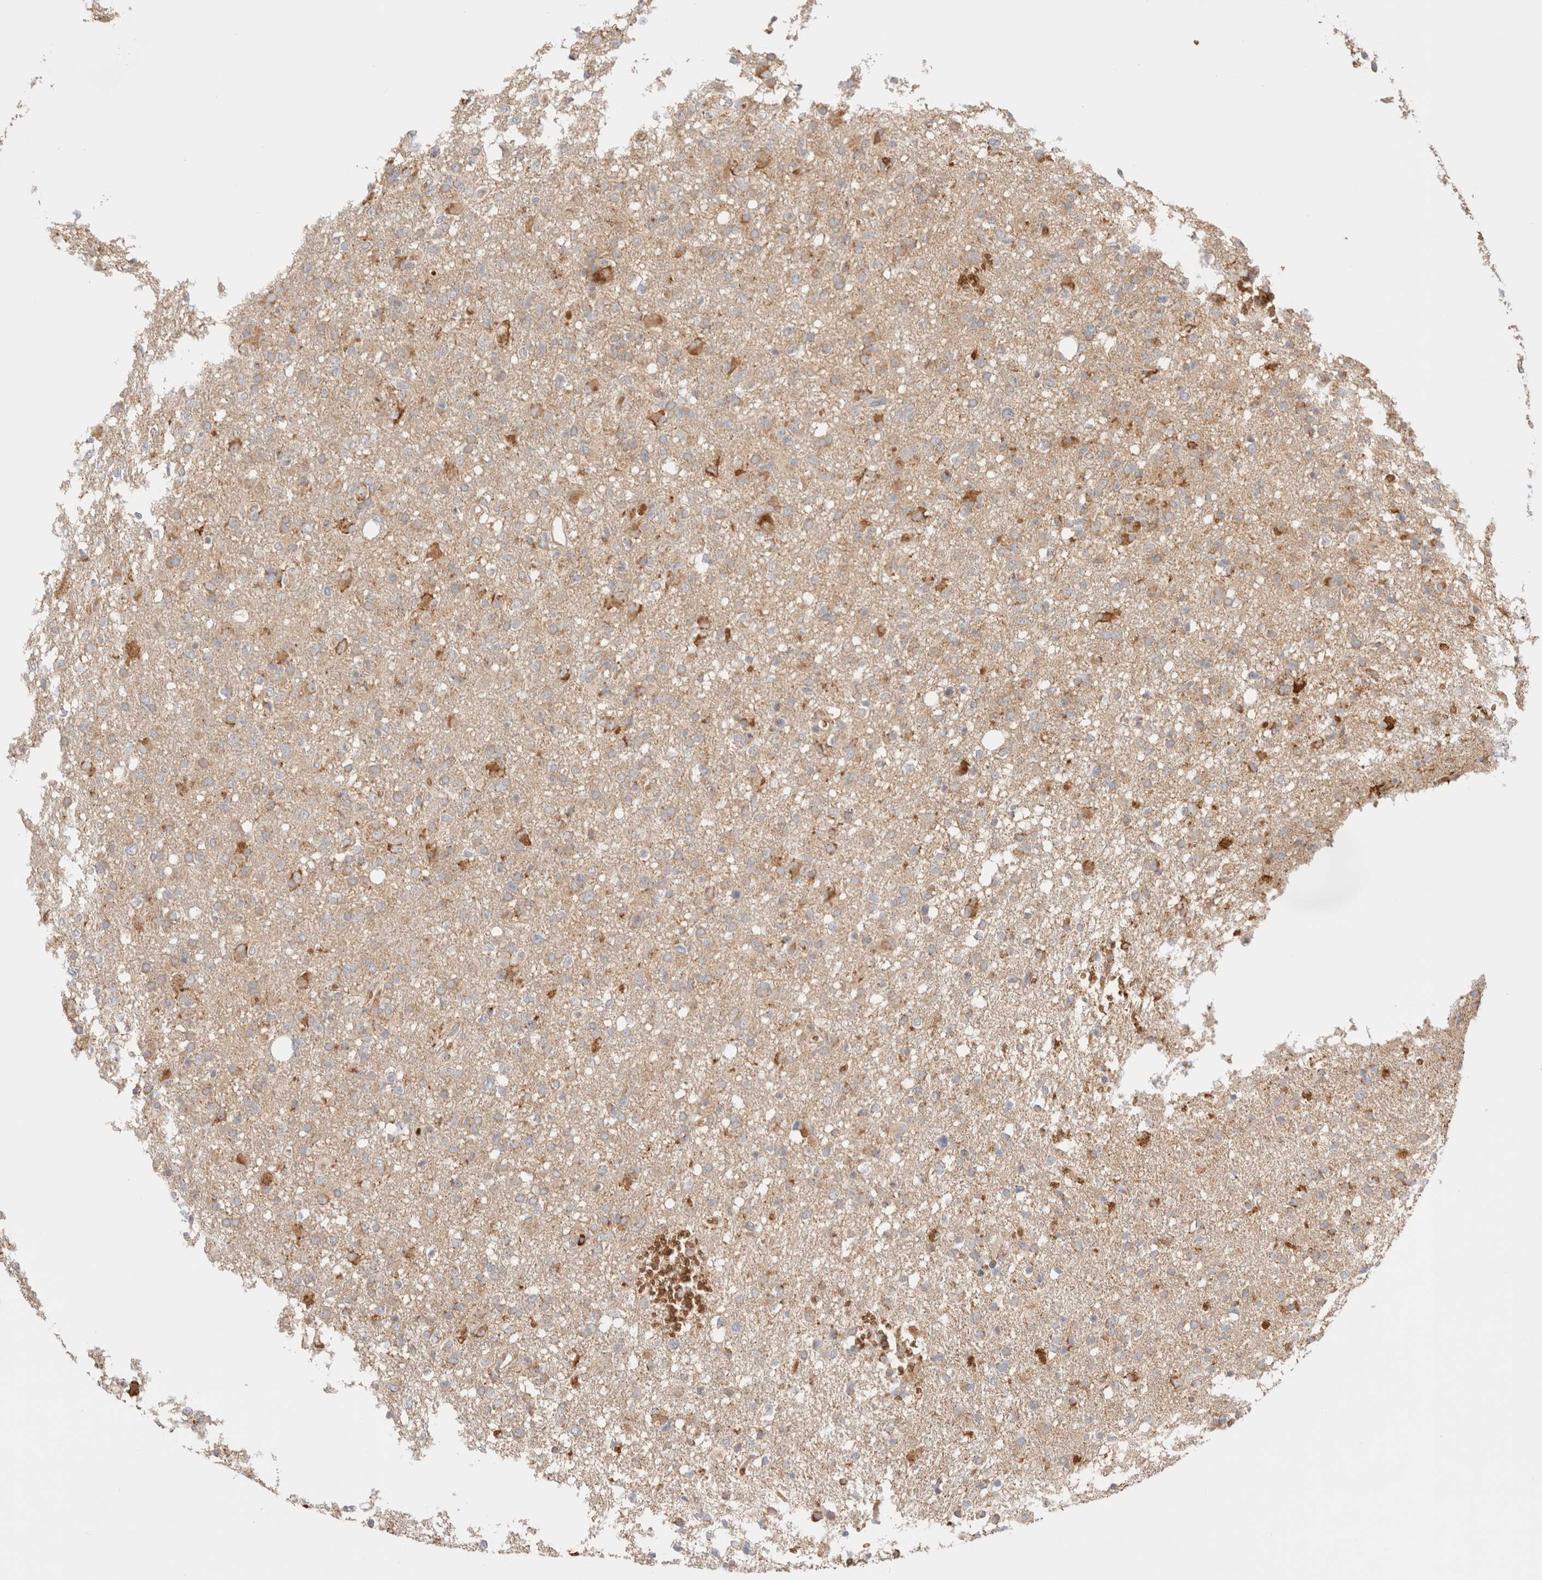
{"staining": {"intensity": "moderate", "quantity": "<25%", "location": "cytoplasmic/membranous"}, "tissue": "glioma", "cell_type": "Tumor cells", "image_type": "cancer", "snomed": [{"axis": "morphology", "description": "Glioma, malignant, High grade"}, {"axis": "topography", "description": "Brain"}], "caption": "The micrograph displays a brown stain indicating the presence of a protein in the cytoplasmic/membranous of tumor cells in glioma.", "gene": "UTS2B", "patient": {"sex": "female", "age": 57}}